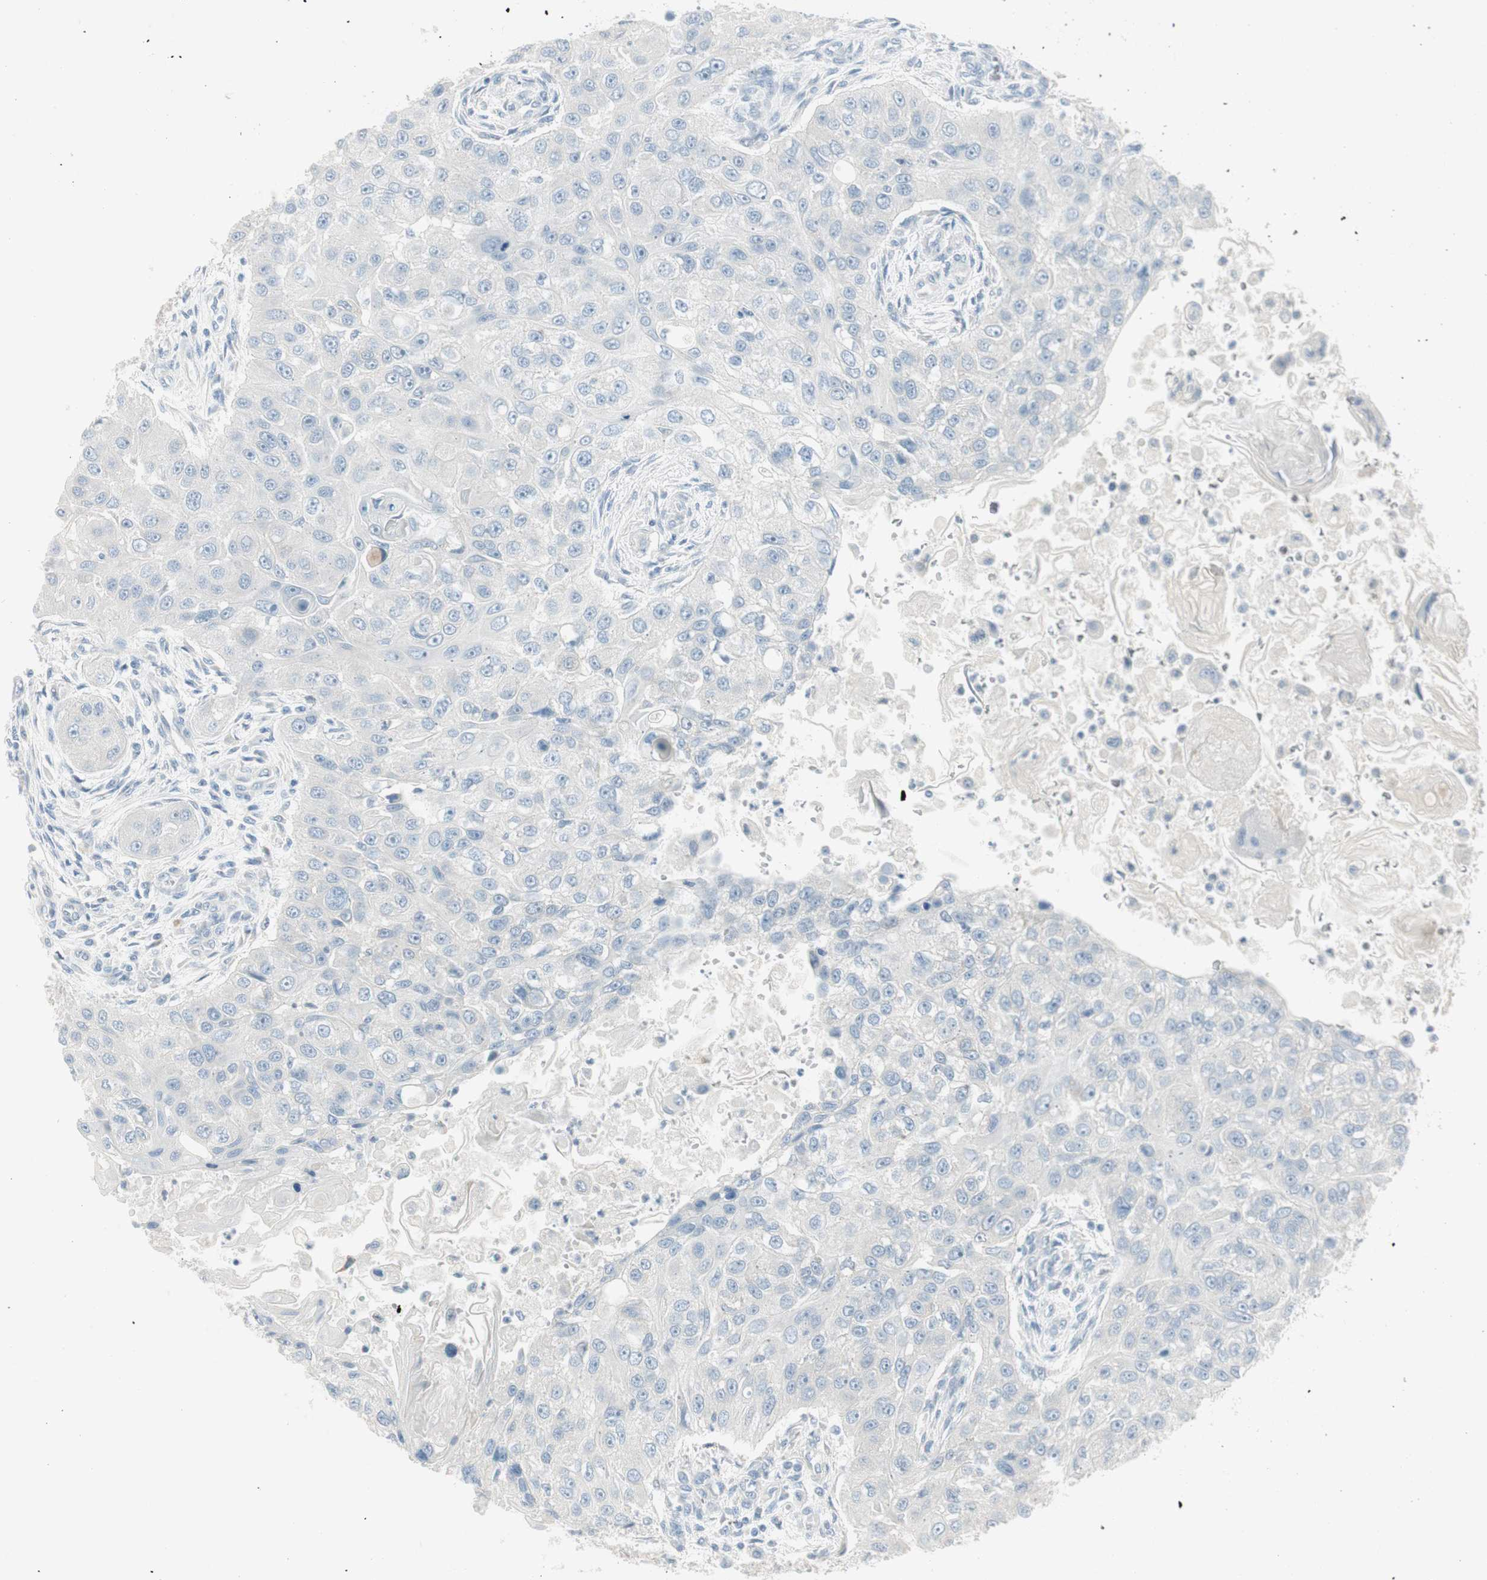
{"staining": {"intensity": "negative", "quantity": "none", "location": "none"}, "tissue": "head and neck cancer", "cell_type": "Tumor cells", "image_type": "cancer", "snomed": [{"axis": "morphology", "description": "Normal tissue, NOS"}, {"axis": "morphology", "description": "Squamous cell carcinoma, NOS"}, {"axis": "topography", "description": "Skeletal muscle"}, {"axis": "topography", "description": "Head-Neck"}], "caption": "A micrograph of head and neck cancer stained for a protein displays no brown staining in tumor cells. Brightfield microscopy of IHC stained with DAB (3,3'-diaminobenzidine) (brown) and hematoxylin (blue), captured at high magnification.", "gene": "SPINK4", "patient": {"sex": "male", "age": 51}}